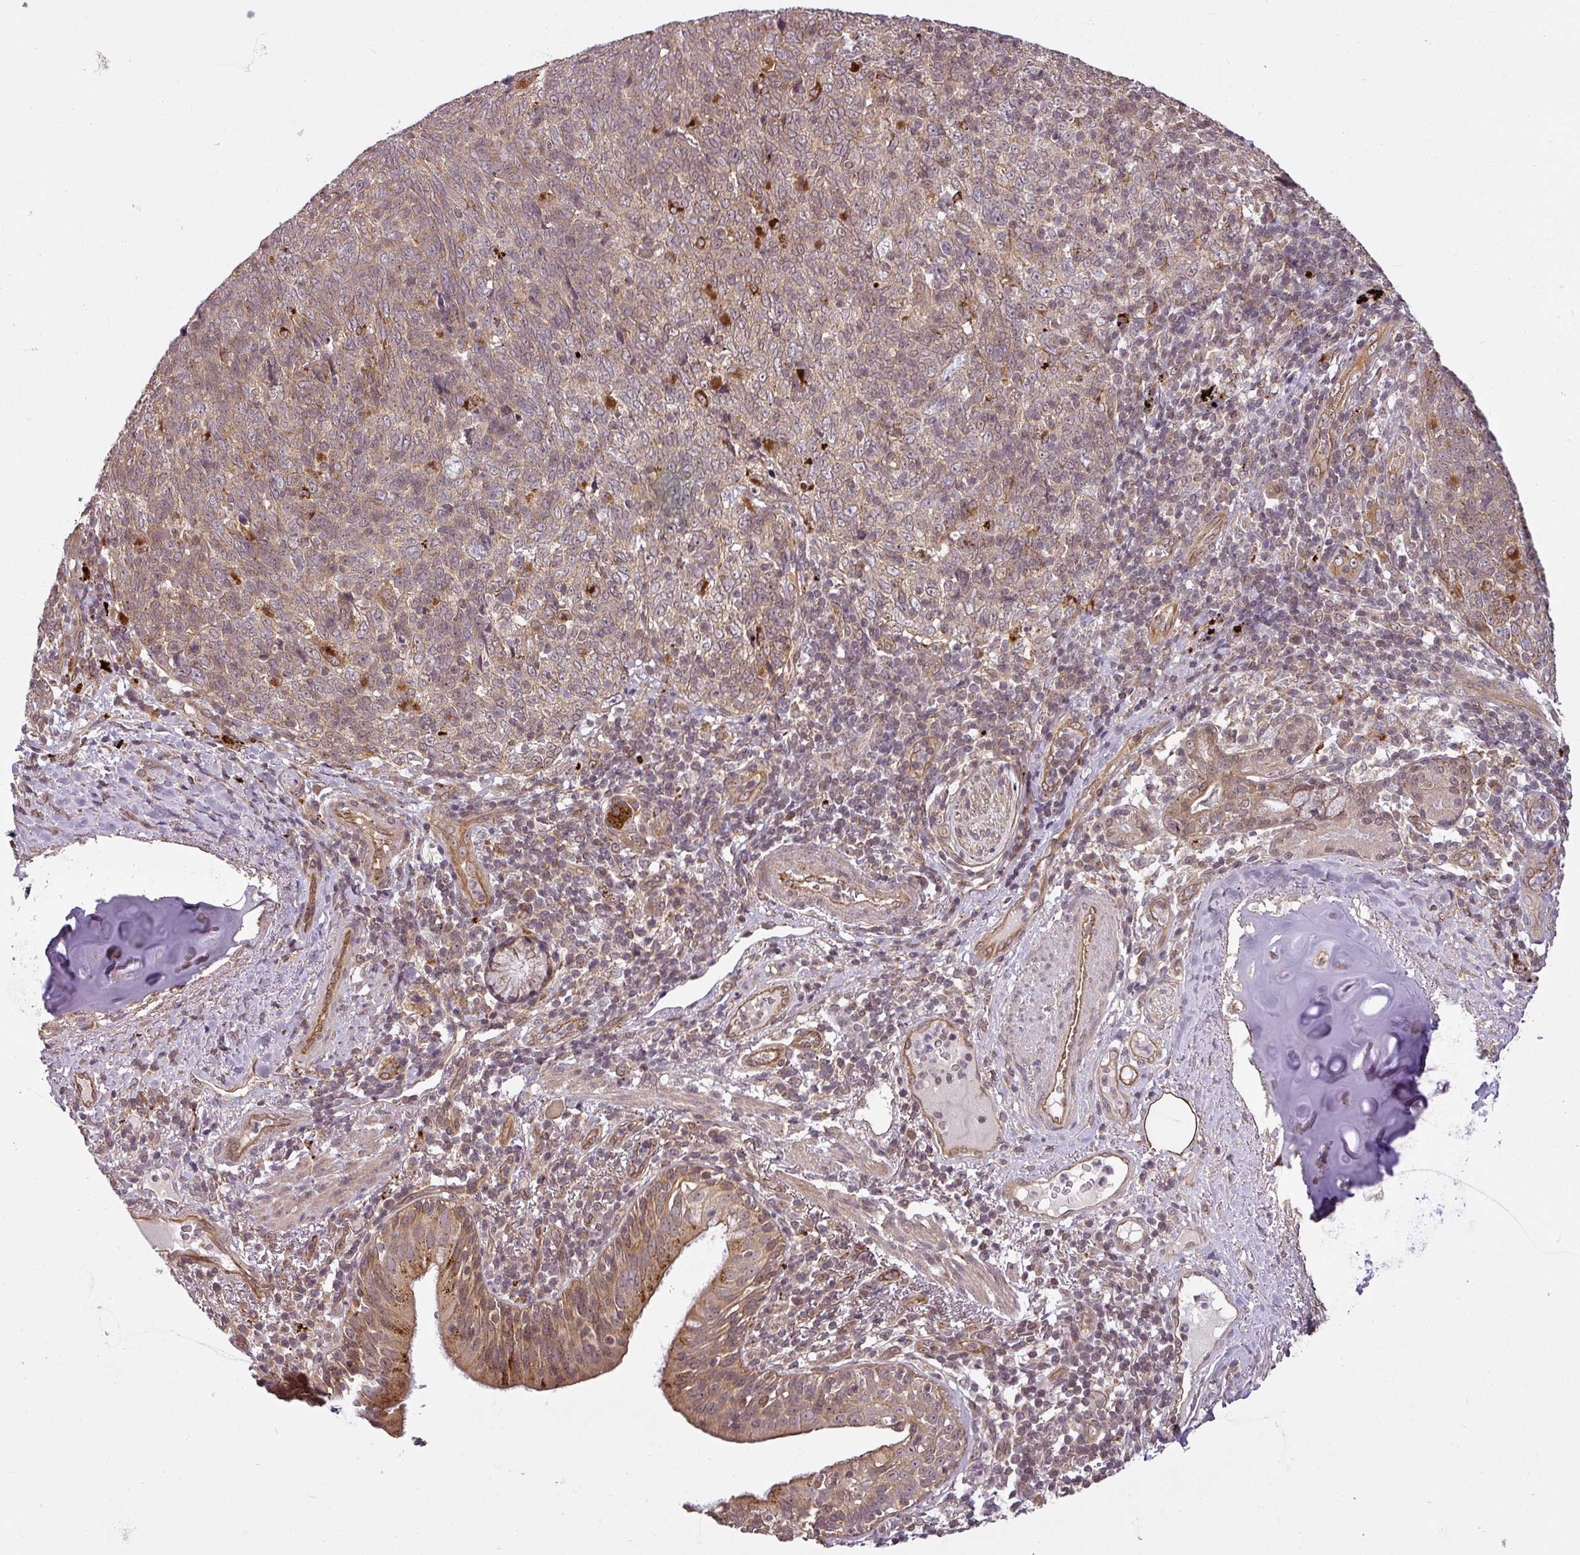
{"staining": {"intensity": "weak", "quantity": "25%-75%", "location": "cytoplasmic/membranous,nuclear"}, "tissue": "lung cancer", "cell_type": "Tumor cells", "image_type": "cancer", "snomed": [{"axis": "morphology", "description": "Squamous cell carcinoma, NOS"}, {"axis": "topography", "description": "Lung"}], "caption": "IHC histopathology image of human lung squamous cell carcinoma stained for a protein (brown), which displays low levels of weak cytoplasmic/membranous and nuclear expression in about 25%-75% of tumor cells.", "gene": "DIMT1", "patient": {"sex": "female", "age": 72}}